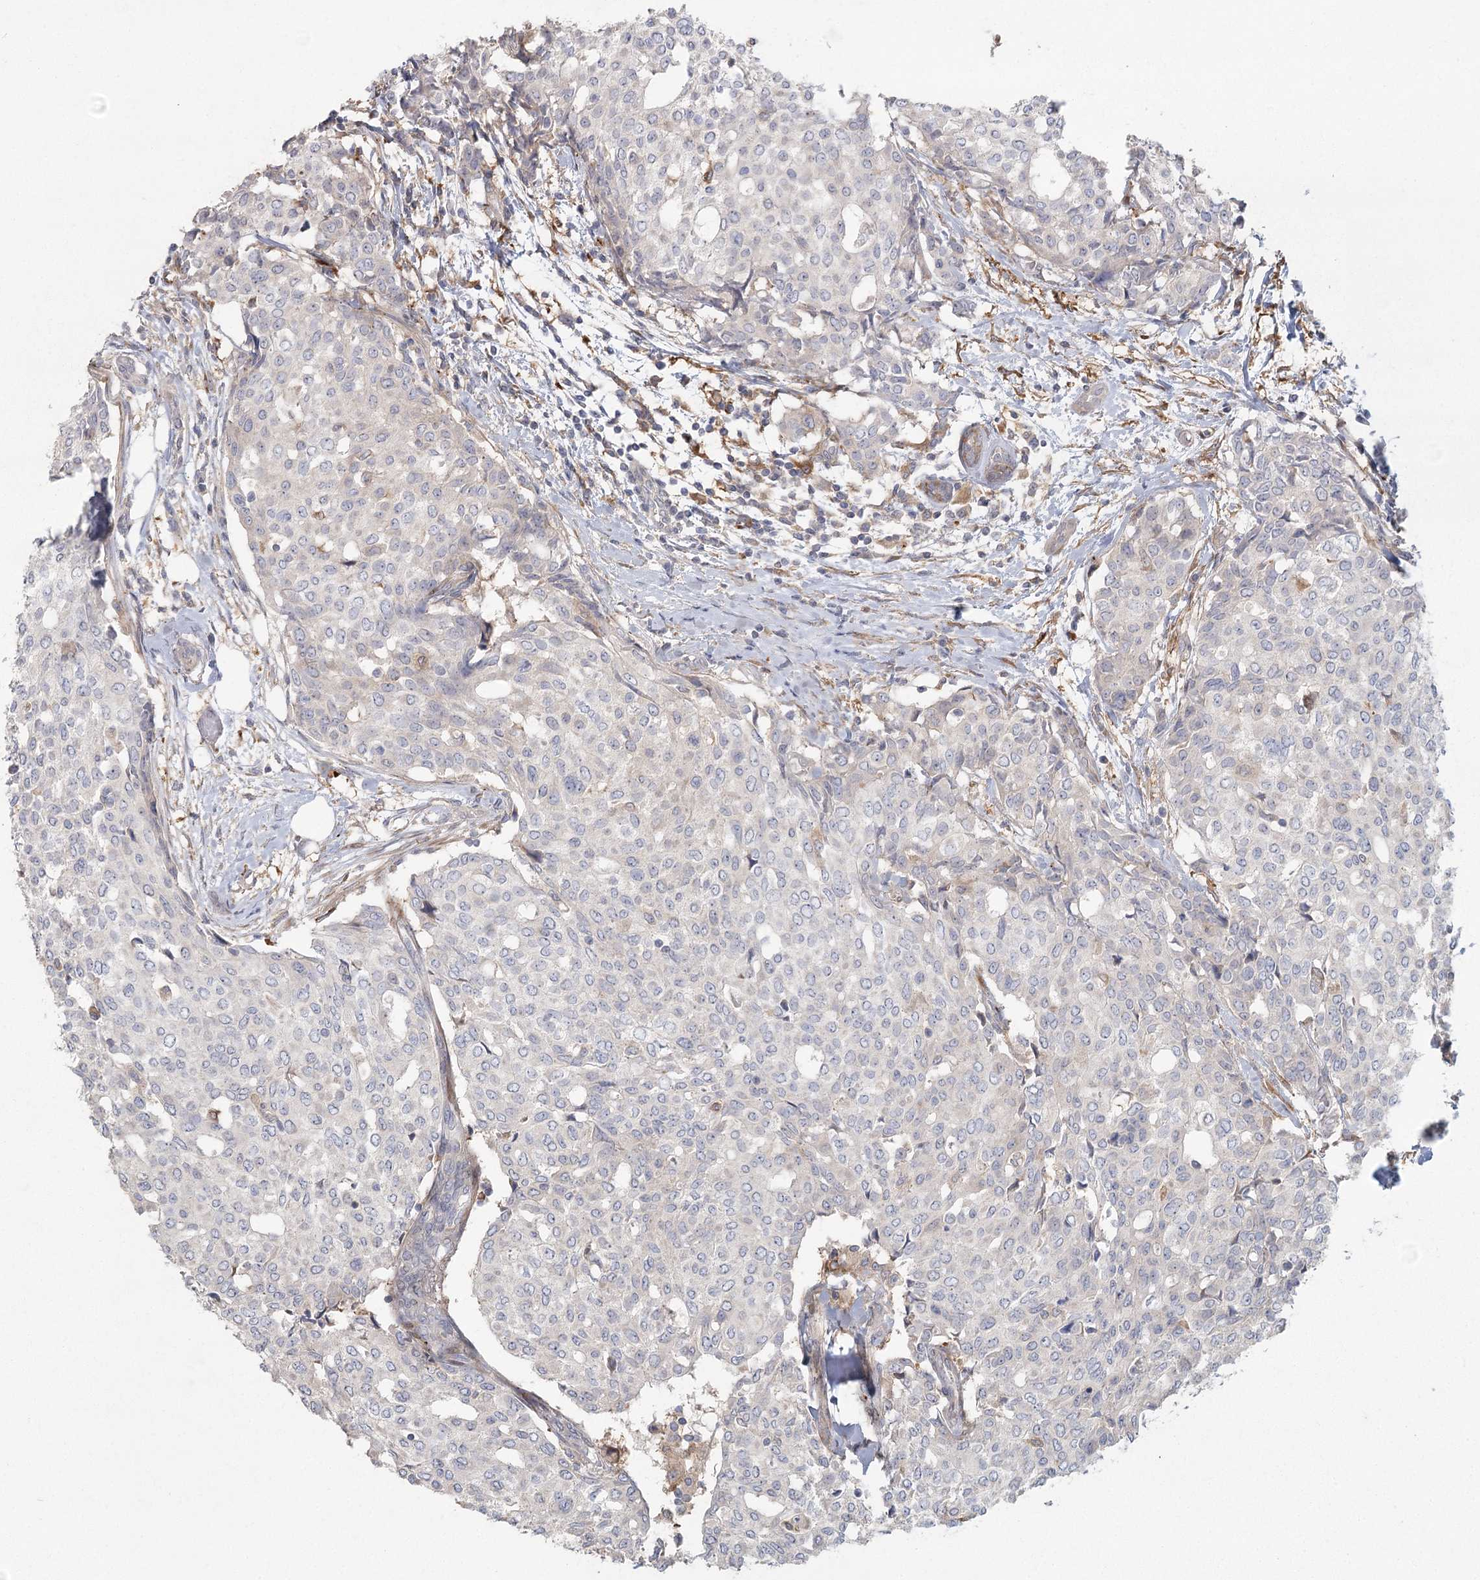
{"staining": {"intensity": "negative", "quantity": "none", "location": "none"}, "tissue": "breast cancer", "cell_type": "Tumor cells", "image_type": "cancer", "snomed": [{"axis": "morphology", "description": "Lobular carcinoma"}, {"axis": "topography", "description": "Breast"}], "caption": "Tumor cells show no significant protein staining in breast lobular carcinoma. Brightfield microscopy of immunohistochemistry (IHC) stained with DAB (brown) and hematoxylin (blue), captured at high magnification.", "gene": "FAM110C", "patient": {"sex": "female", "age": 51}}